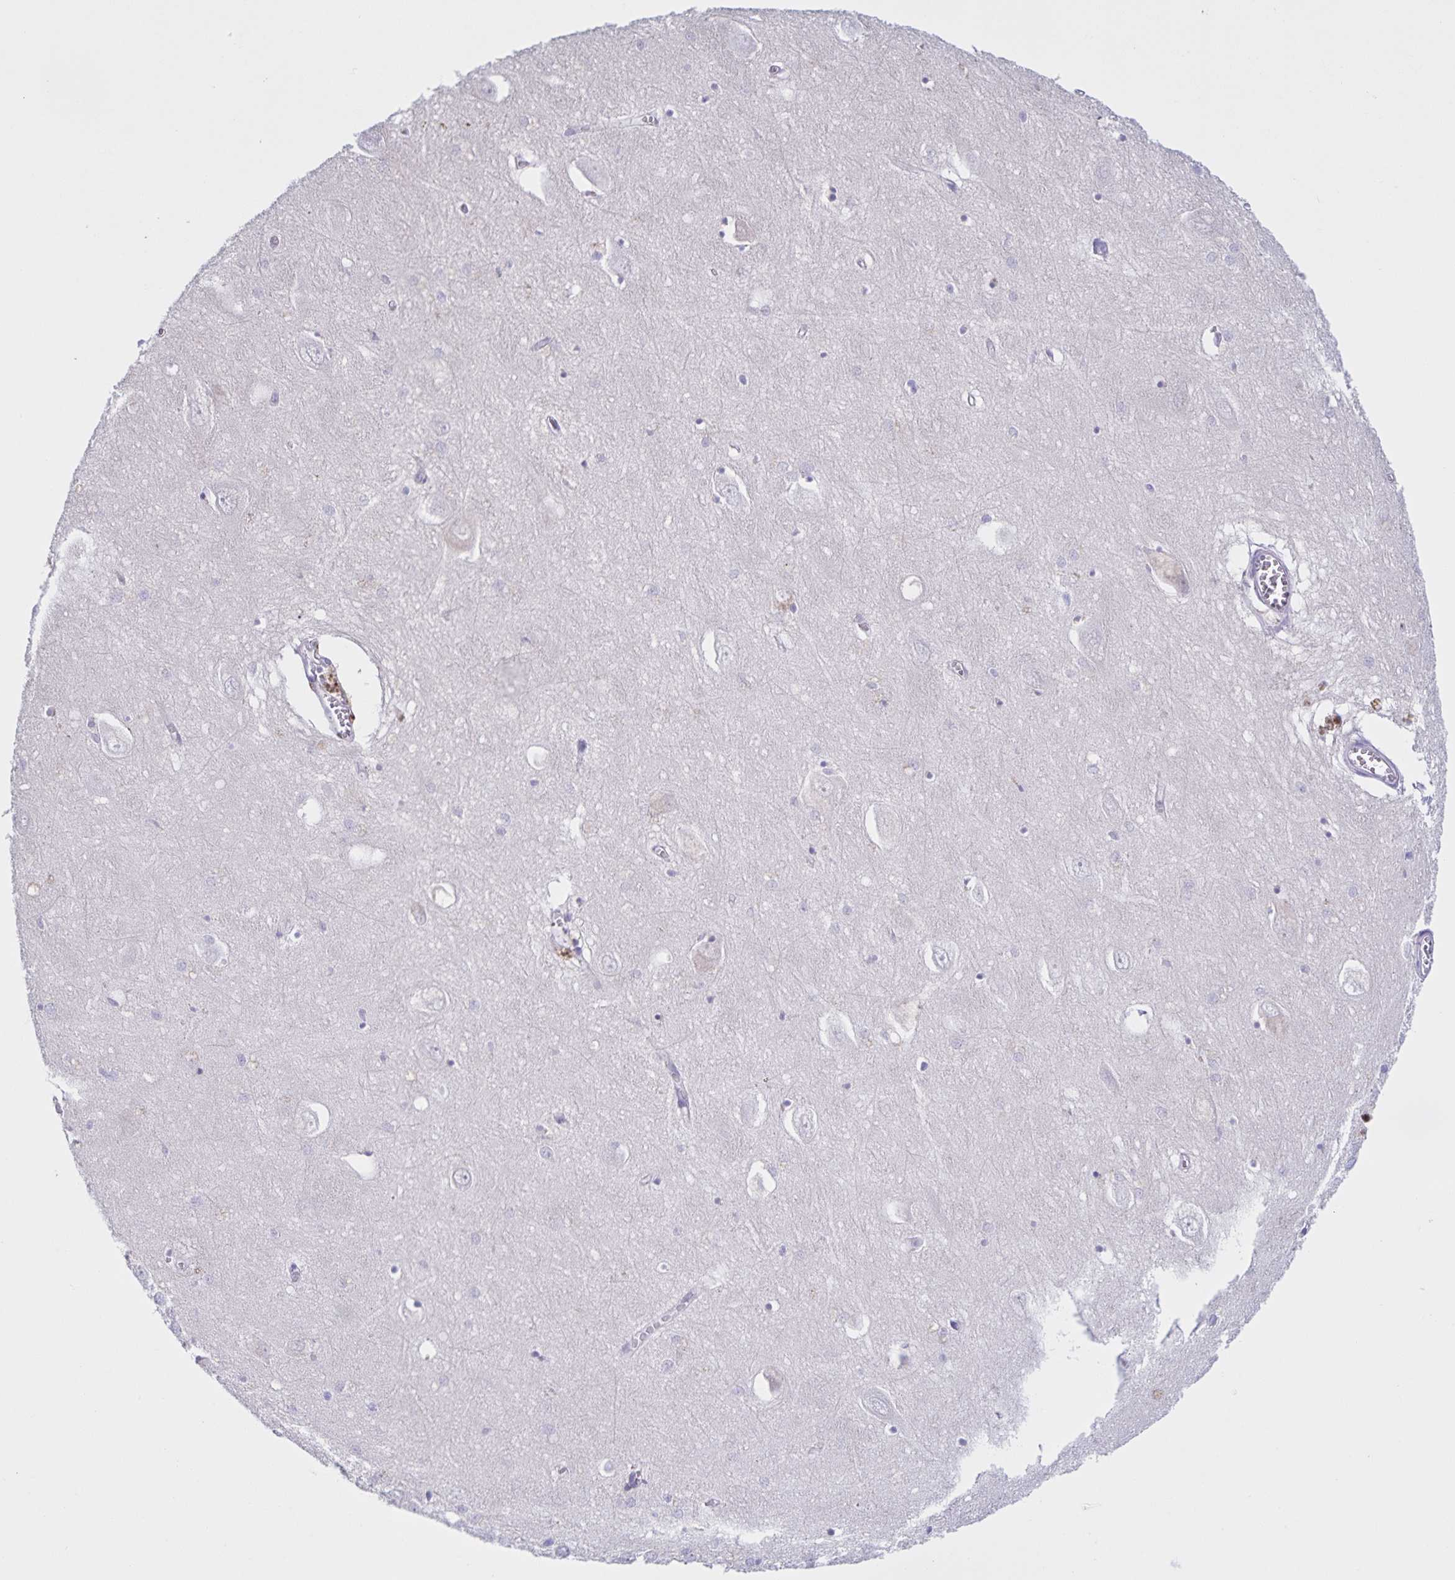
{"staining": {"intensity": "negative", "quantity": "none", "location": "none"}, "tissue": "hippocampus", "cell_type": "Glial cells", "image_type": "normal", "snomed": [{"axis": "morphology", "description": "Normal tissue, NOS"}, {"axis": "topography", "description": "Hippocampus"}], "caption": "Immunohistochemistry (IHC) of normal human hippocampus exhibits no staining in glial cells. (DAB (3,3'-diaminobenzidine) IHC visualized using brightfield microscopy, high magnification).", "gene": "DMGDH", "patient": {"sex": "female", "age": 64}}